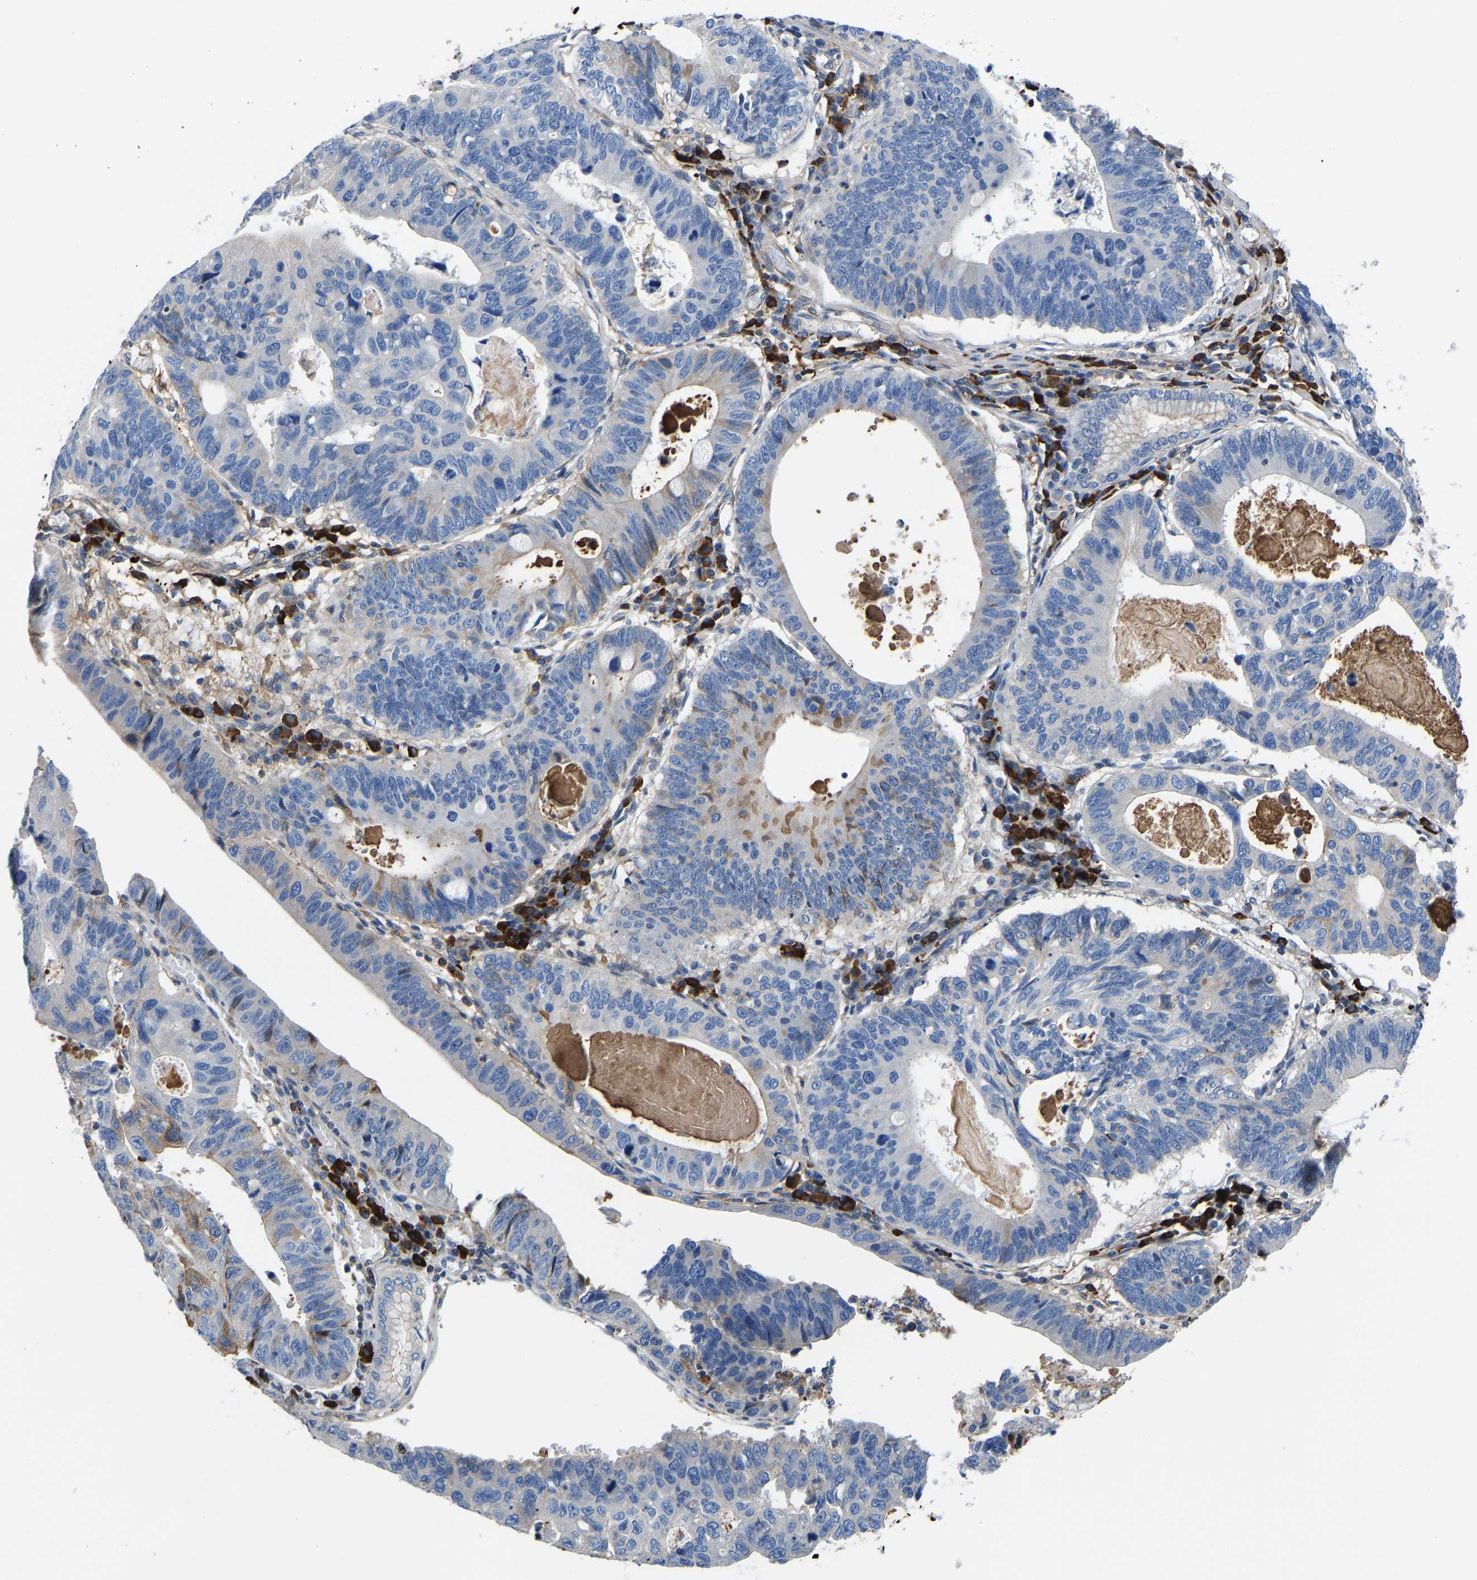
{"staining": {"intensity": "negative", "quantity": "none", "location": "none"}, "tissue": "stomach cancer", "cell_type": "Tumor cells", "image_type": "cancer", "snomed": [{"axis": "morphology", "description": "Adenocarcinoma, NOS"}, {"axis": "topography", "description": "Stomach"}], "caption": "Tumor cells show no significant protein expression in stomach cancer.", "gene": "HSPG2", "patient": {"sex": "male", "age": 59}}